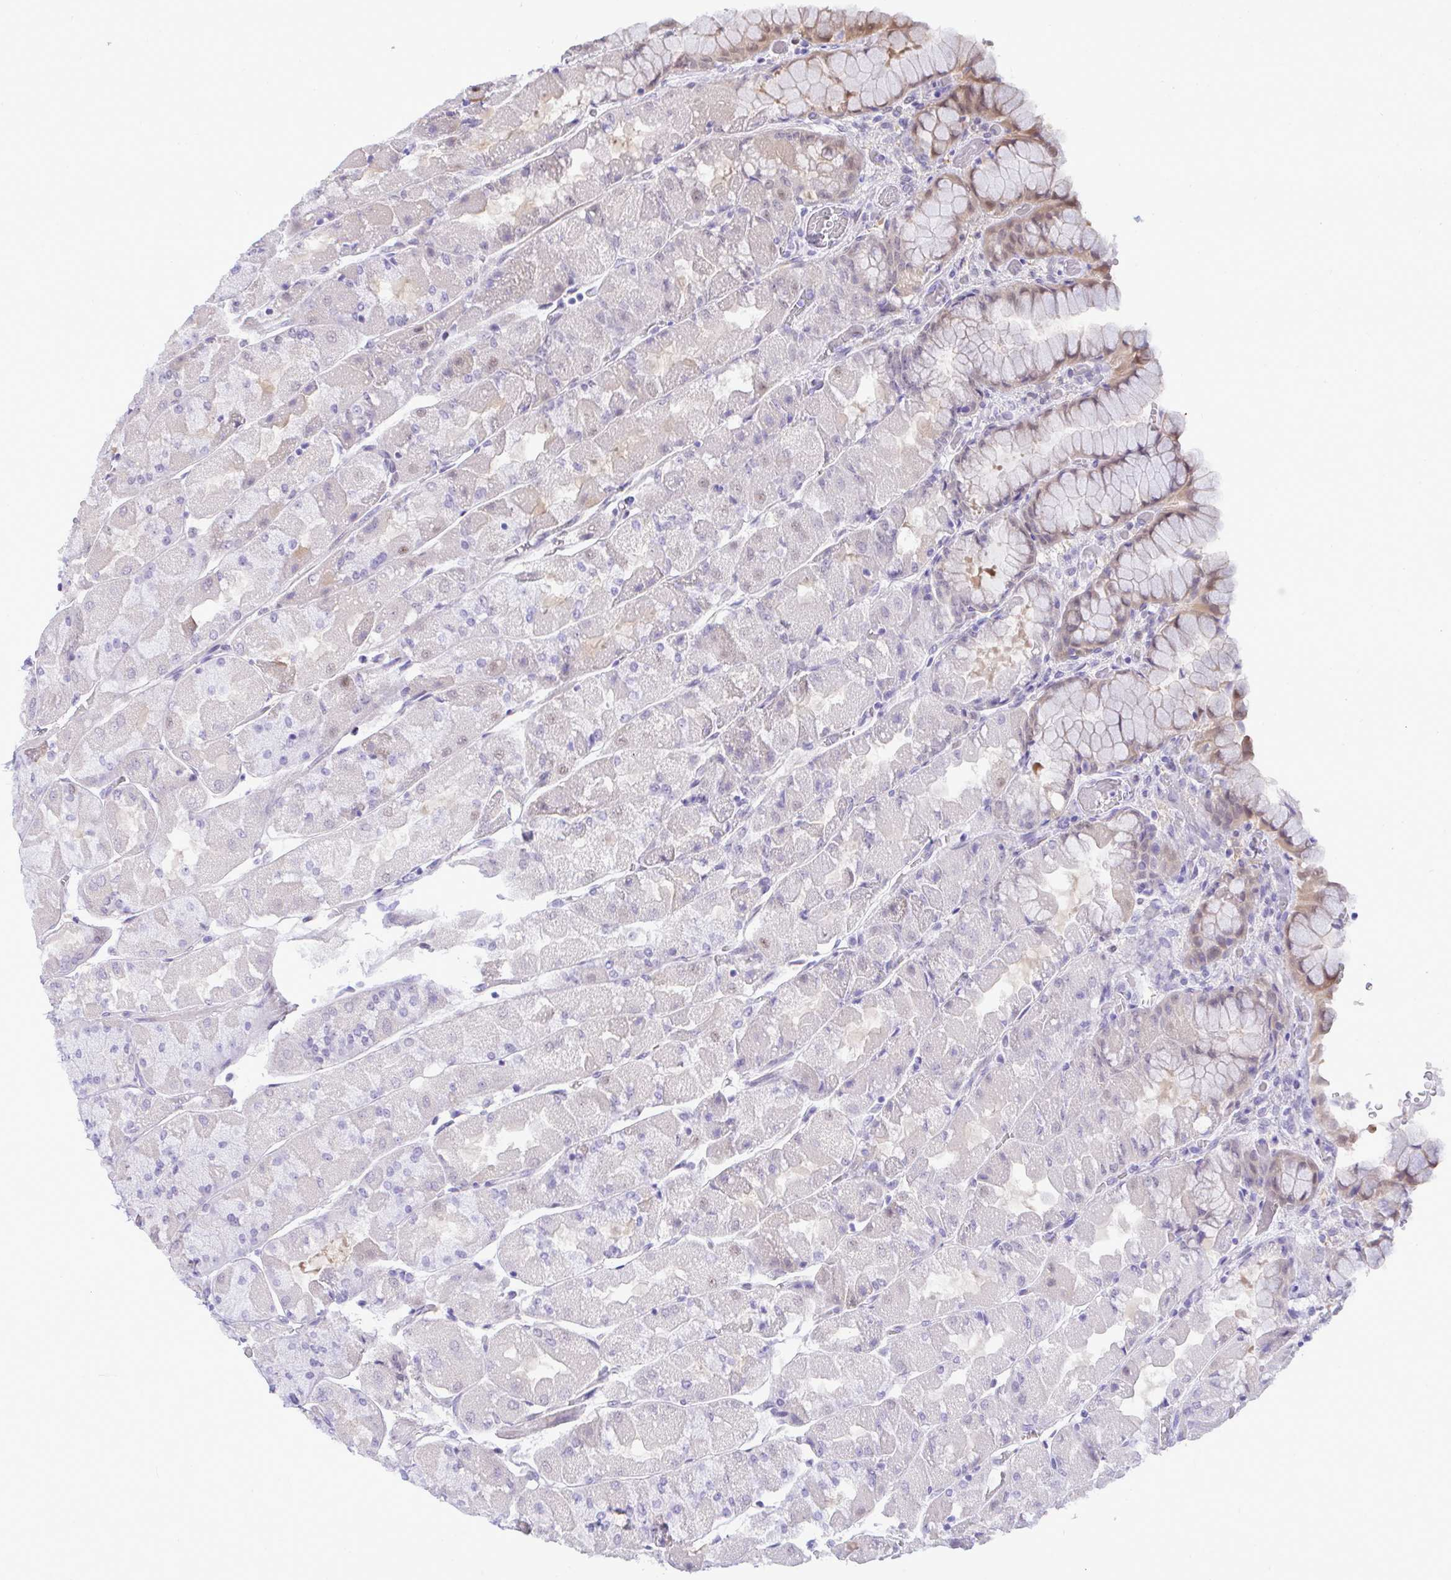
{"staining": {"intensity": "weak", "quantity": "25%-75%", "location": "cytoplasmic/membranous,nuclear"}, "tissue": "stomach", "cell_type": "Glandular cells", "image_type": "normal", "snomed": [{"axis": "morphology", "description": "Normal tissue, NOS"}, {"axis": "topography", "description": "Stomach"}], "caption": "Stomach stained with a brown dye exhibits weak cytoplasmic/membranous,nuclear positive staining in about 25%-75% of glandular cells.", "gene": "ZNF485", "patient": {"sex": "female", "age": 61}}